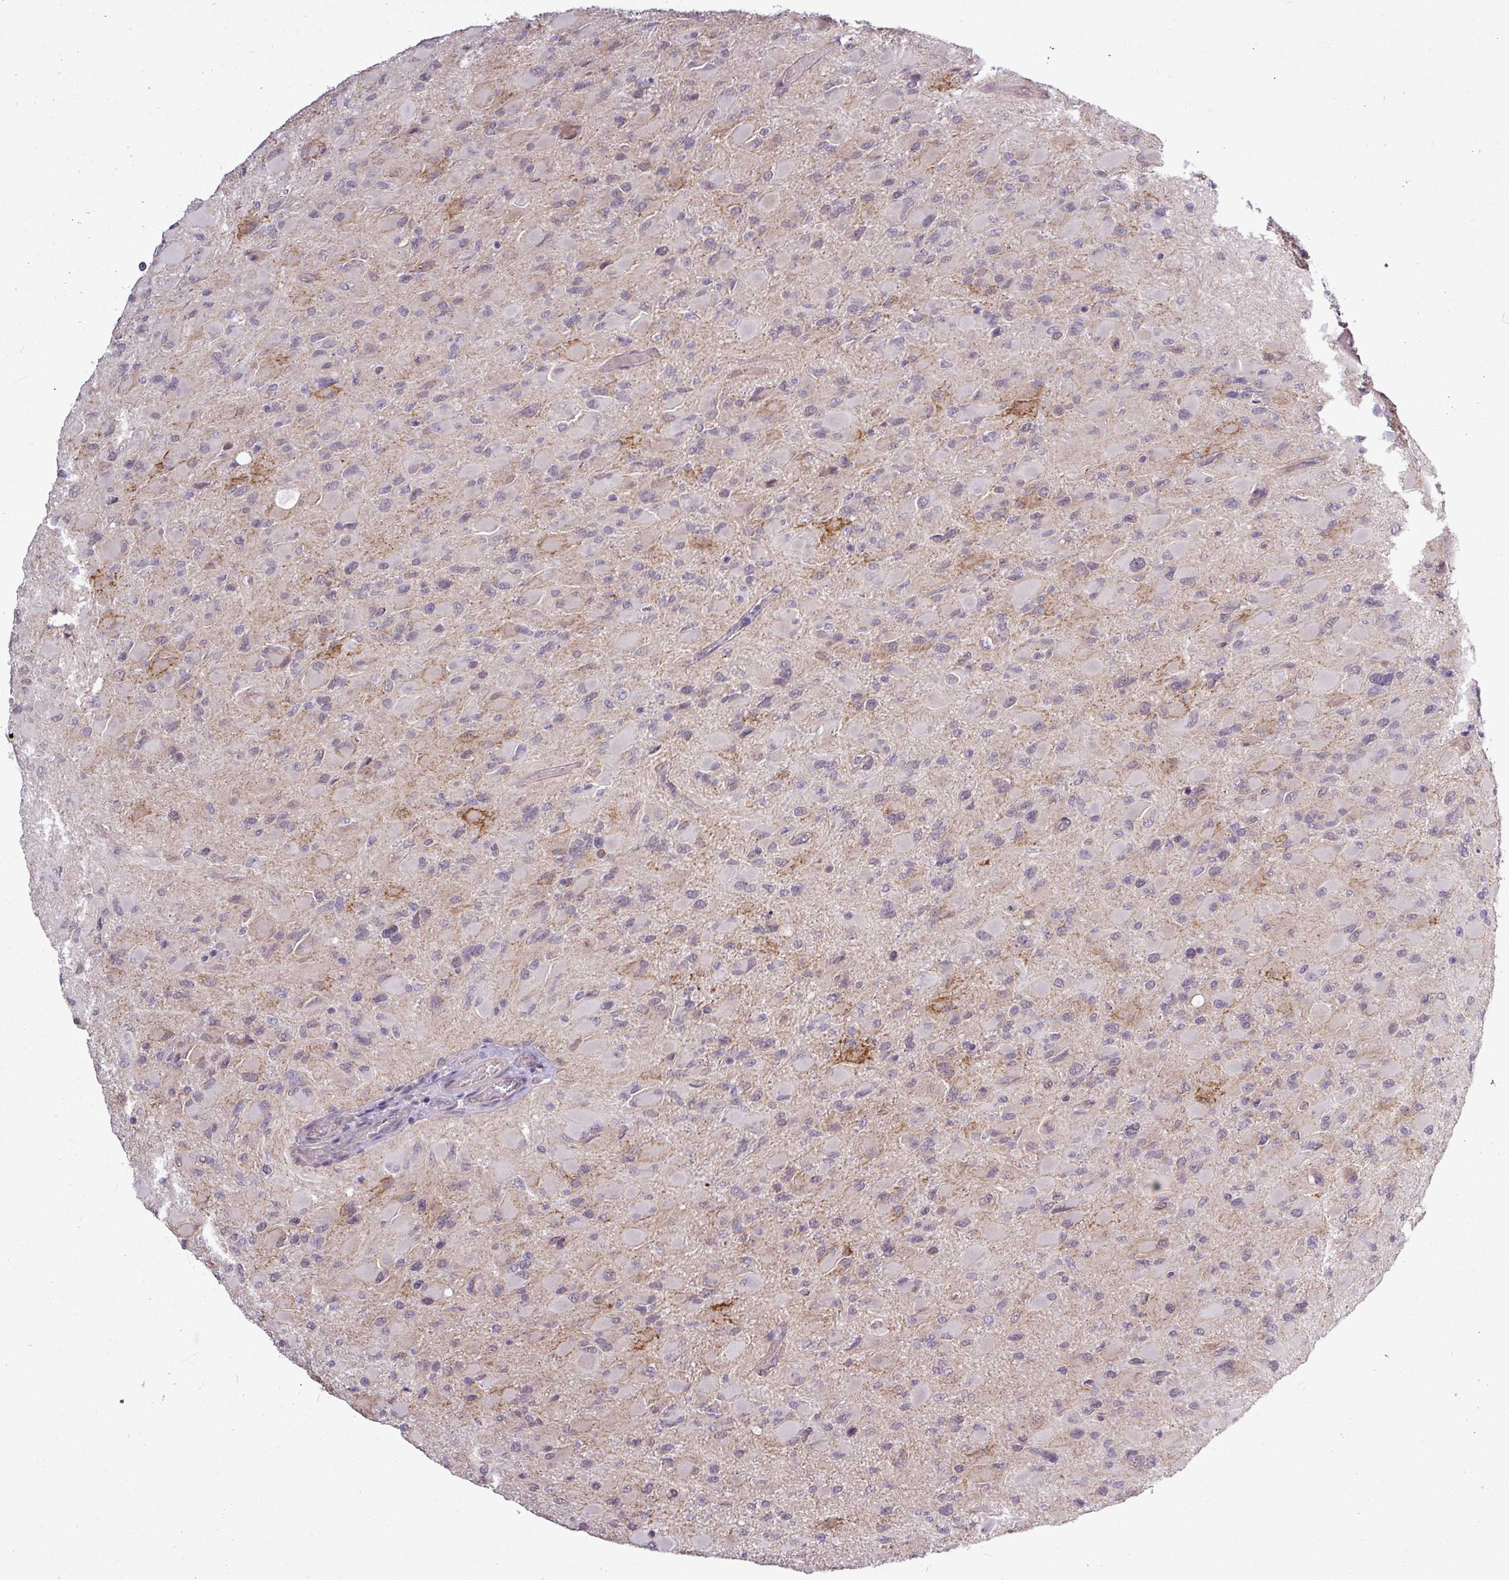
{"staining": {"intensity": "negative", "quantity": "none", "location": "none"}, "tissue": "glioma", "cell_type": "Tumor cells", "image_type": "cancer", "snomed": [{"axis": "morphology", "description": "Glioma, malignant, High grade"}, {"axis": "topography", "description": "Cerebral cortex"}], "caption": "Malignant glioma (high-grade) was stained to show a protein in brown. There is no significant expression in tumor cells. (DAB IHC with hematoxylin counter stain).", "gene": "GPT2", "patient": {"sex": "female", "age": 36}}